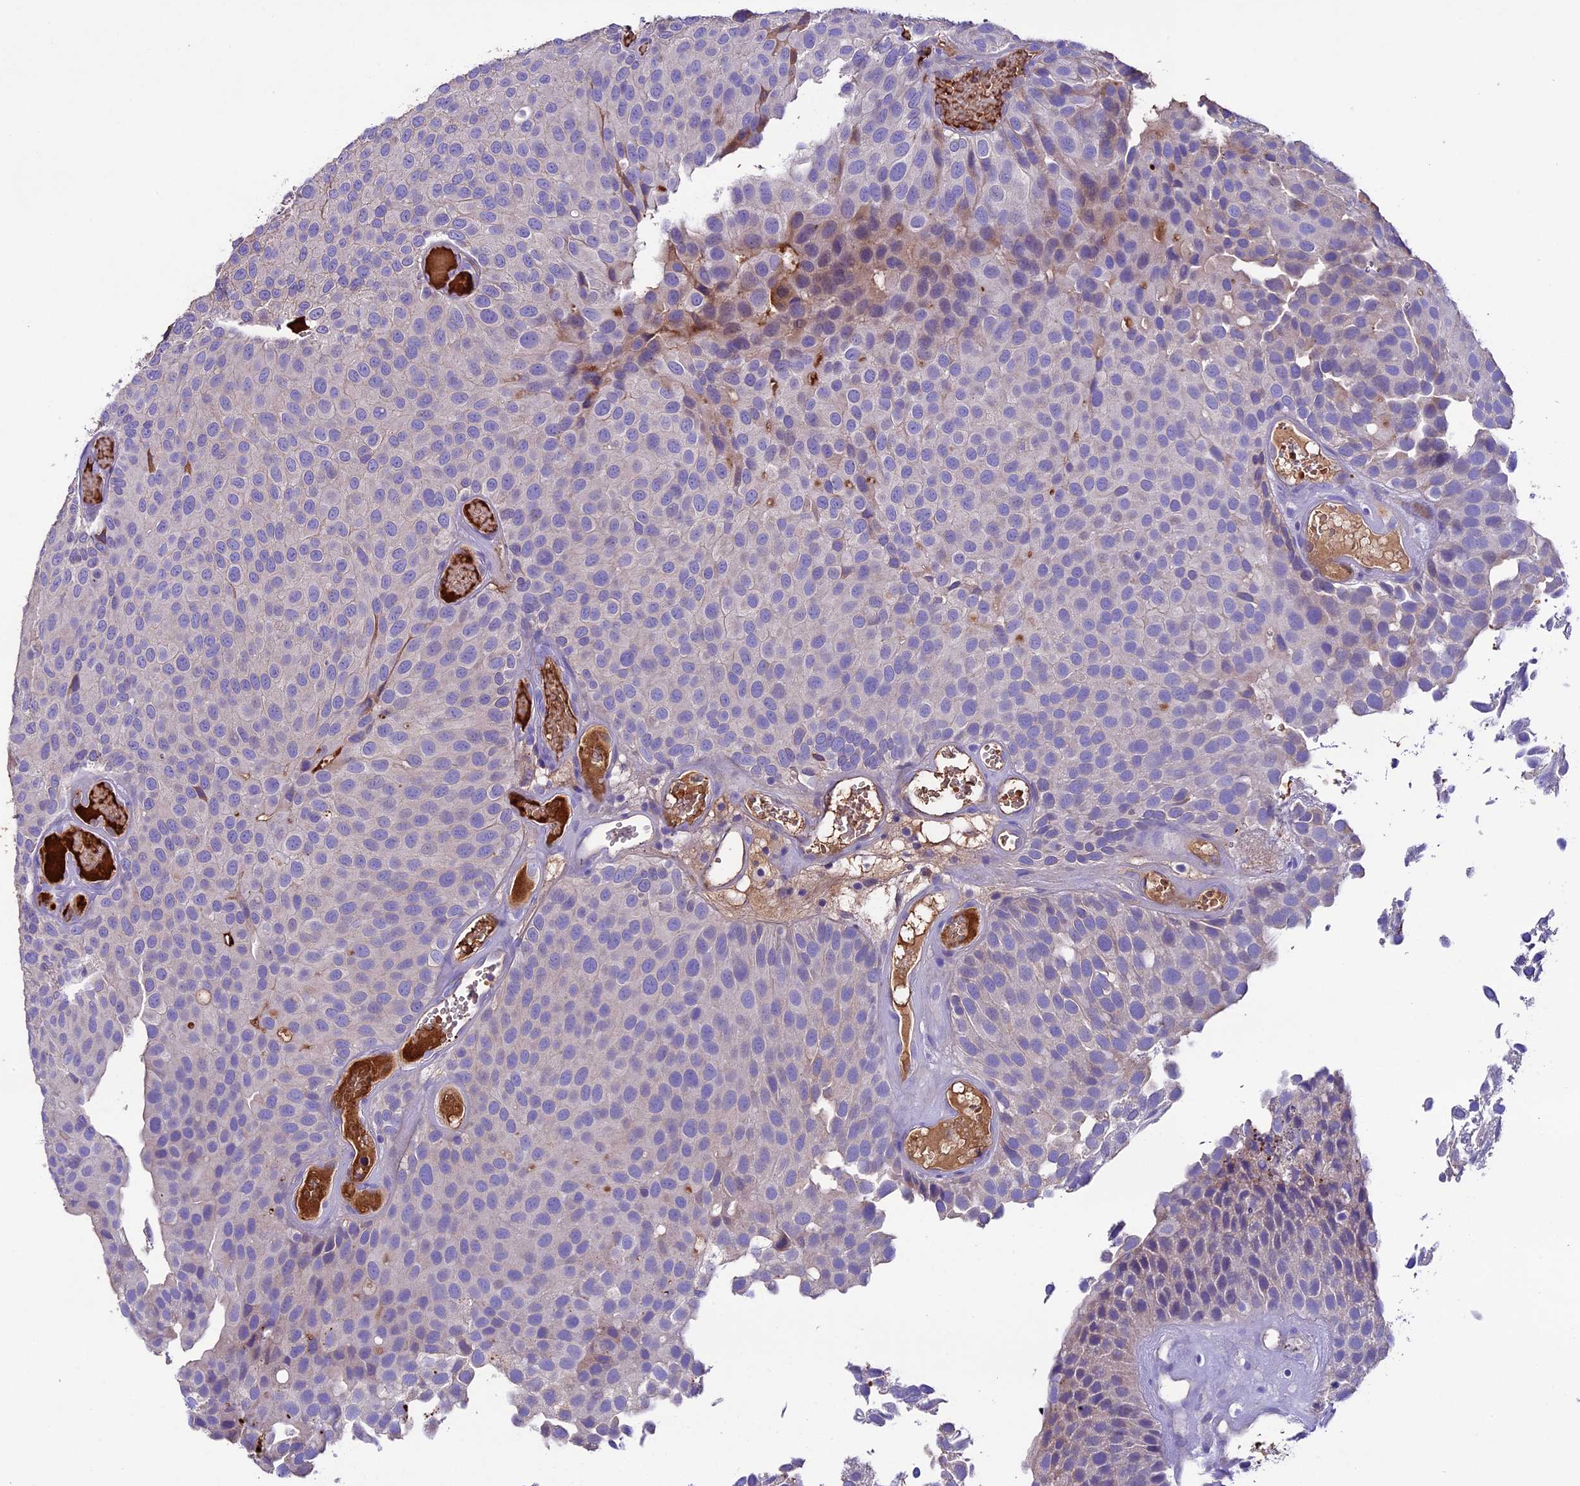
{"staining": {"intensity": "negative", "quantity": "none", "location": "none"}, "tissue": "urothelial cancer", "cell_type": "Tumor cells", "image_type": "cancer", "snomed": [{"axis": "morphology", "description": "Urothelial carcinoma, Low grade"}, {"axis": "topography", "description": "Urinary bladder"}], "caption": "An IHC micrograph of low-grade urothelial carcinoma is shown. There is no staining in tumor cells of low-grade urothelial carcinoma.", "gene": "TCP11L2", "patient": {"sex": "male", "age": 89}}